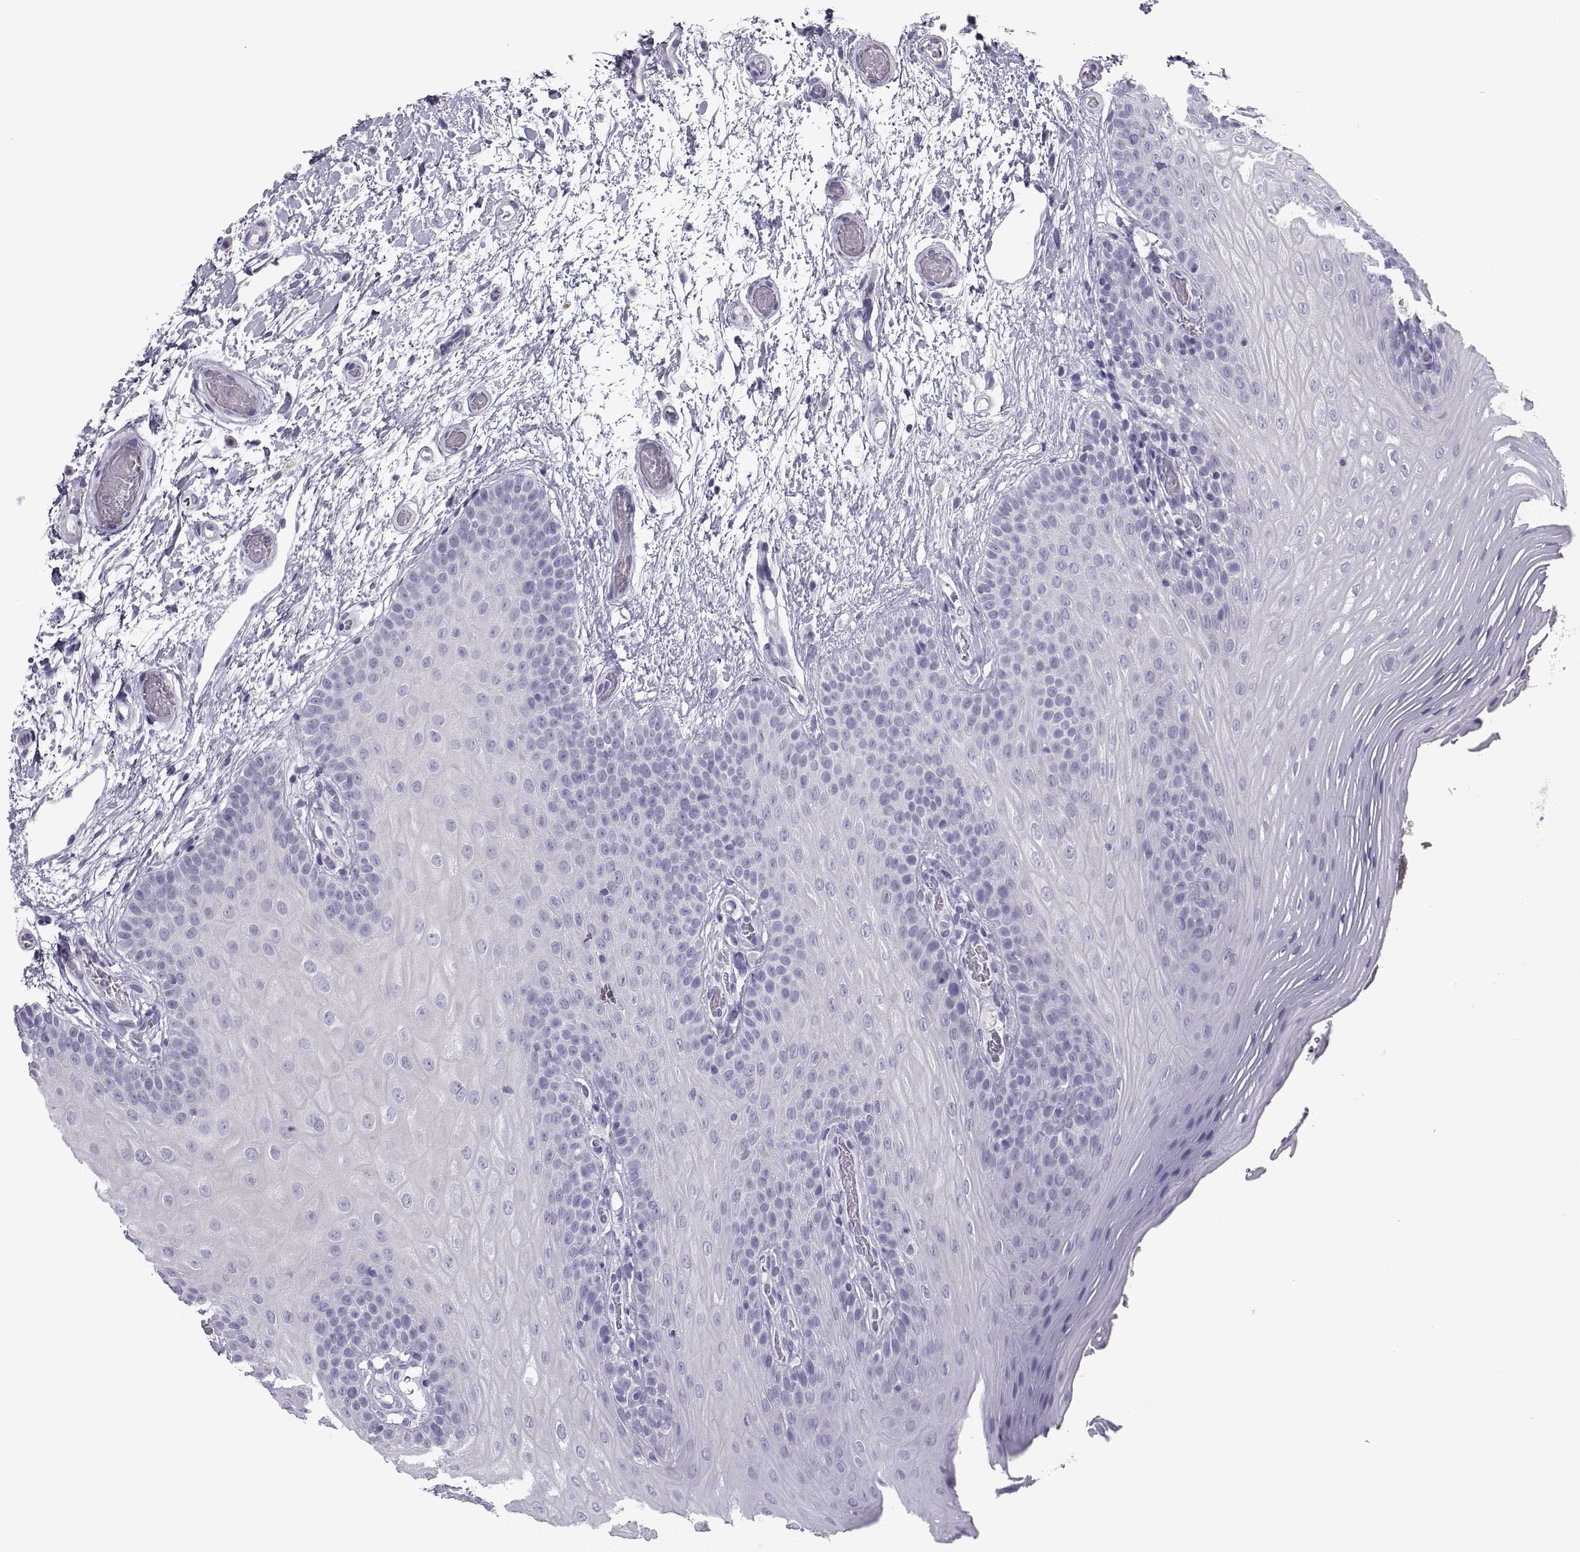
{"staining": {"intensity": "negative", "quantity": "none", "location": "none"}, "tissue": "oral mucosa", "cell_type": "Squamous epithelial cells", "image_type": "normal", "snomed": [{"axis": "morphology", "description": "Normal tissue, NOS"}, {"axis": "morphology", "description": "Squamous cell carcinoma, NOS"}, {"axis": "topography", "description": "Oral tissue"}, {"axis": "topography", "description": "Head-Neck"}], "caption": "Immunohistochemistry (IHC) micrograph of normal oral mucosa: oral mucosa stained with DAB shows no significant protein positivity in squamous epithelial cells. Nuclei are stained in blue.", "gene": "PCSK1N", "patient": {"sex": "male", "age": 78}}